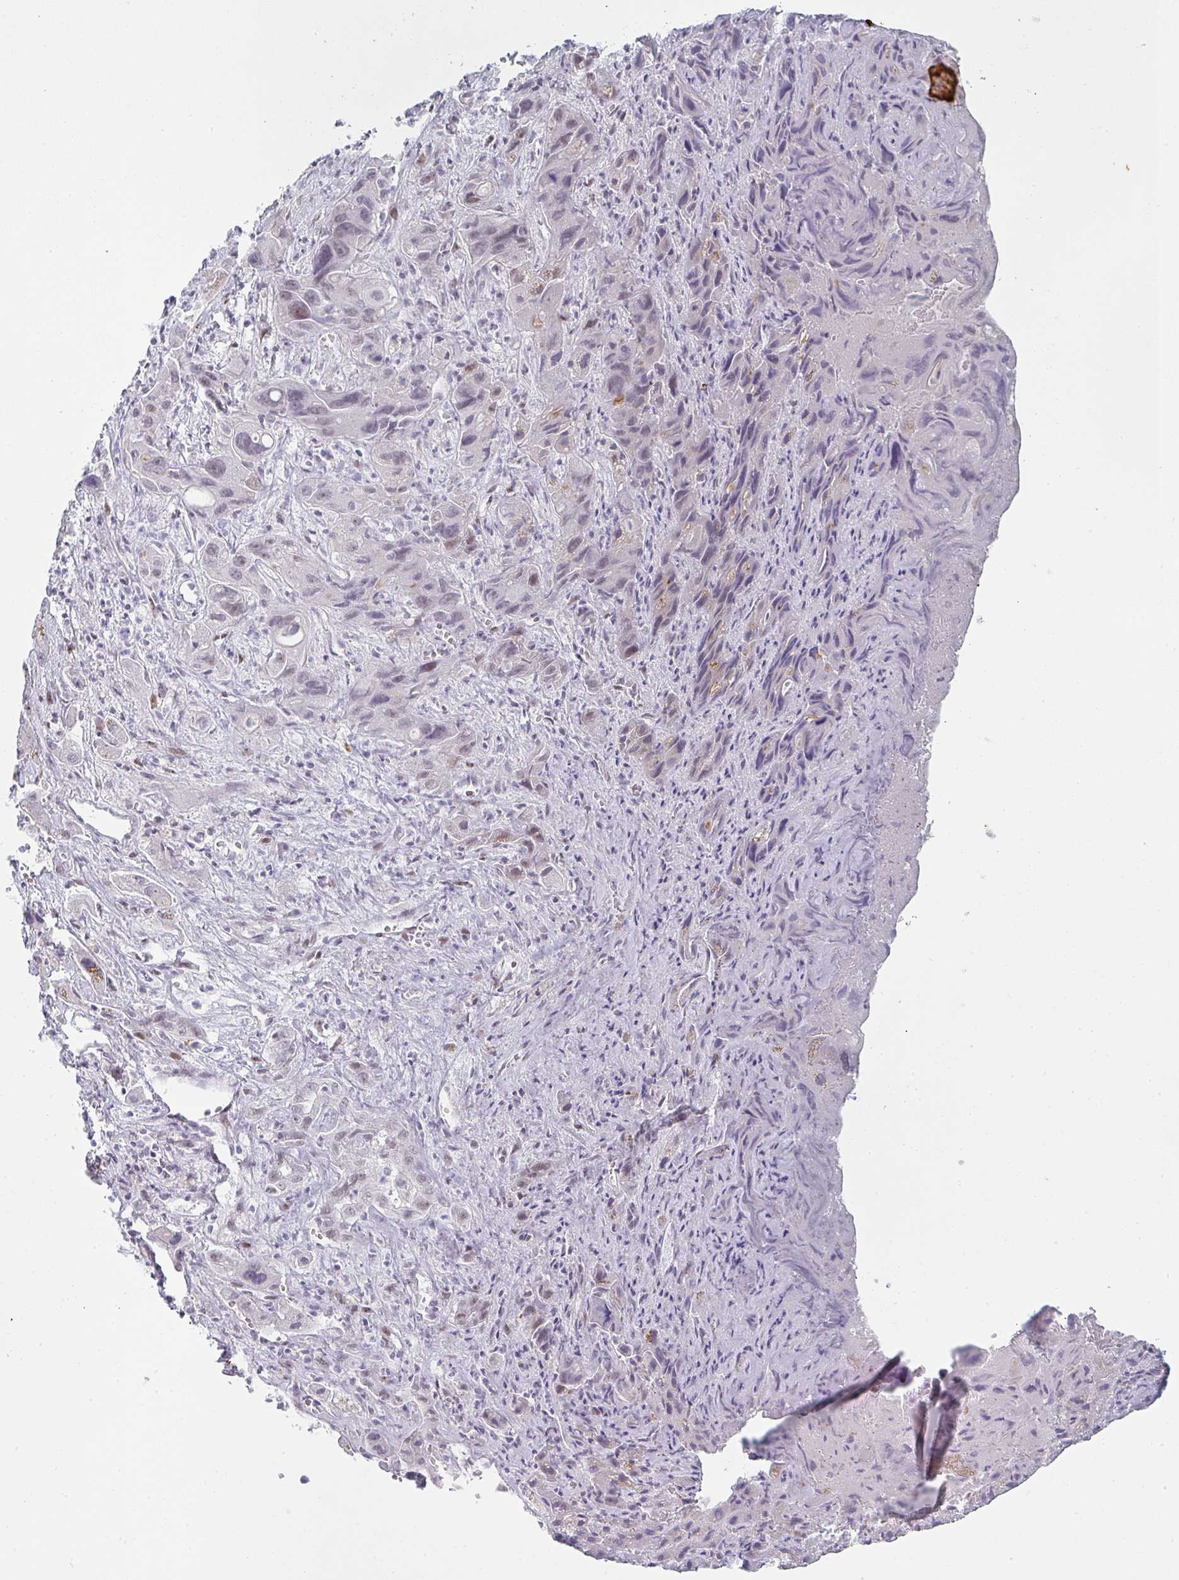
{"staining": {"intensity": "weak", "quantity": "<25%", "location": "nuclear"}, "tissue": "liver cancer", "cell_type": "Tumor cells", "image_type": "cancer", "snomed": [{"axis": "morphology", "description": "Cholangiocarcinoma"}, {"axis": "topography", "description": "Liver"}], "caption": "Cholangiocarcinoma (liver) stained for a protein using immunohistochemistry shows no expression tumor cells.", "gene": "POU2AF2", "patient": {"sex": "male", "age": 67}}